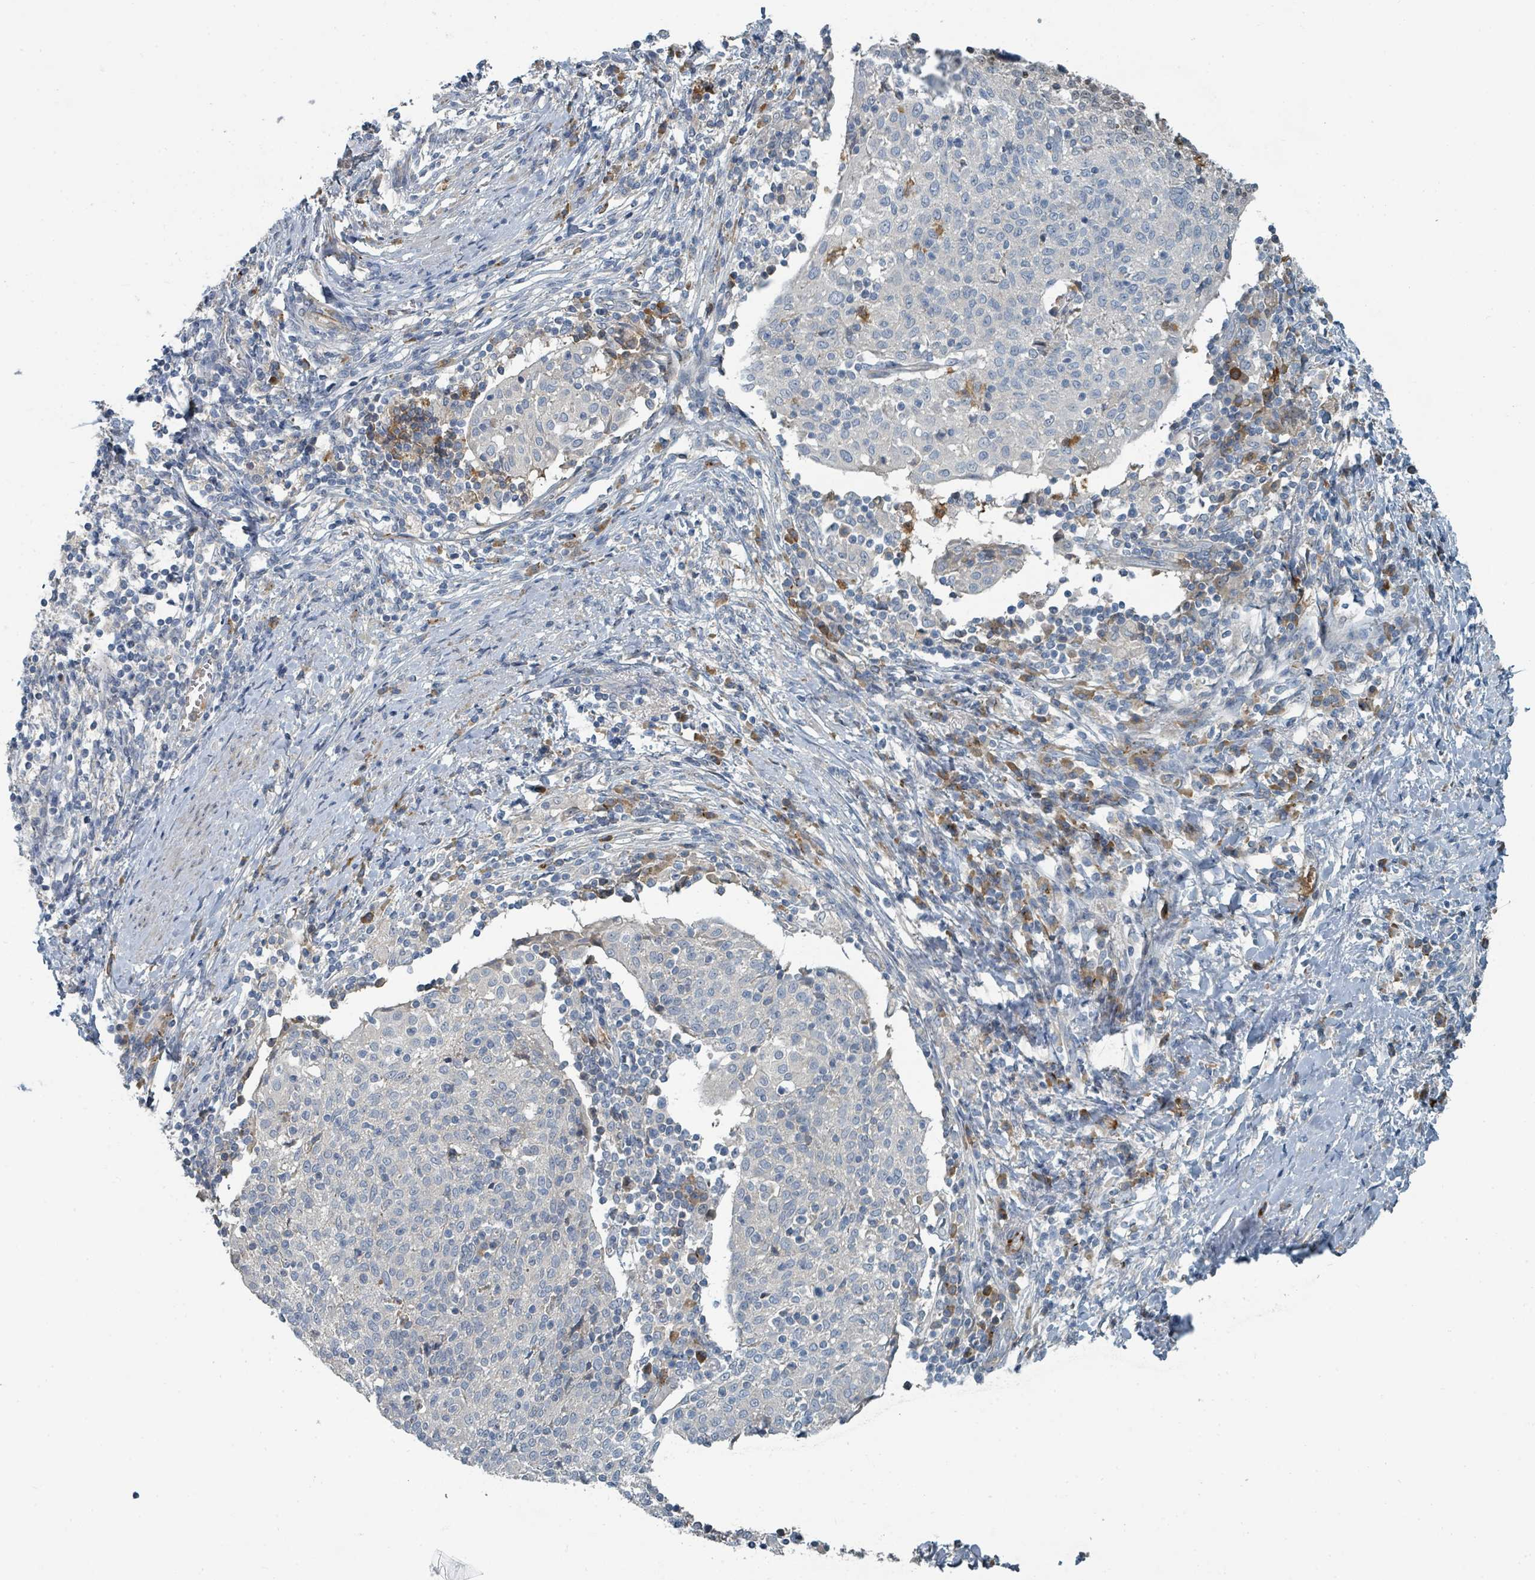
{"staining": {"intensity": "negative", "quantity": "none", "location": "none"}, "tissue": "cervical cancer", "cell_type": "Tumor cells", "image_type": "cancer", "snomed": [{"axis": "morphology", "description": "Squamous cell carcinoma, NOS"}, {"axis": "topography", "description": "Cervix"}], "caption": "This is an immunohistochemistry micrograph of human cervical squamous cell carcinoma. There is no positivity in tumor cells.", "gene": "SLC44A5", "patient": {"sex": "female", "age": 52}}